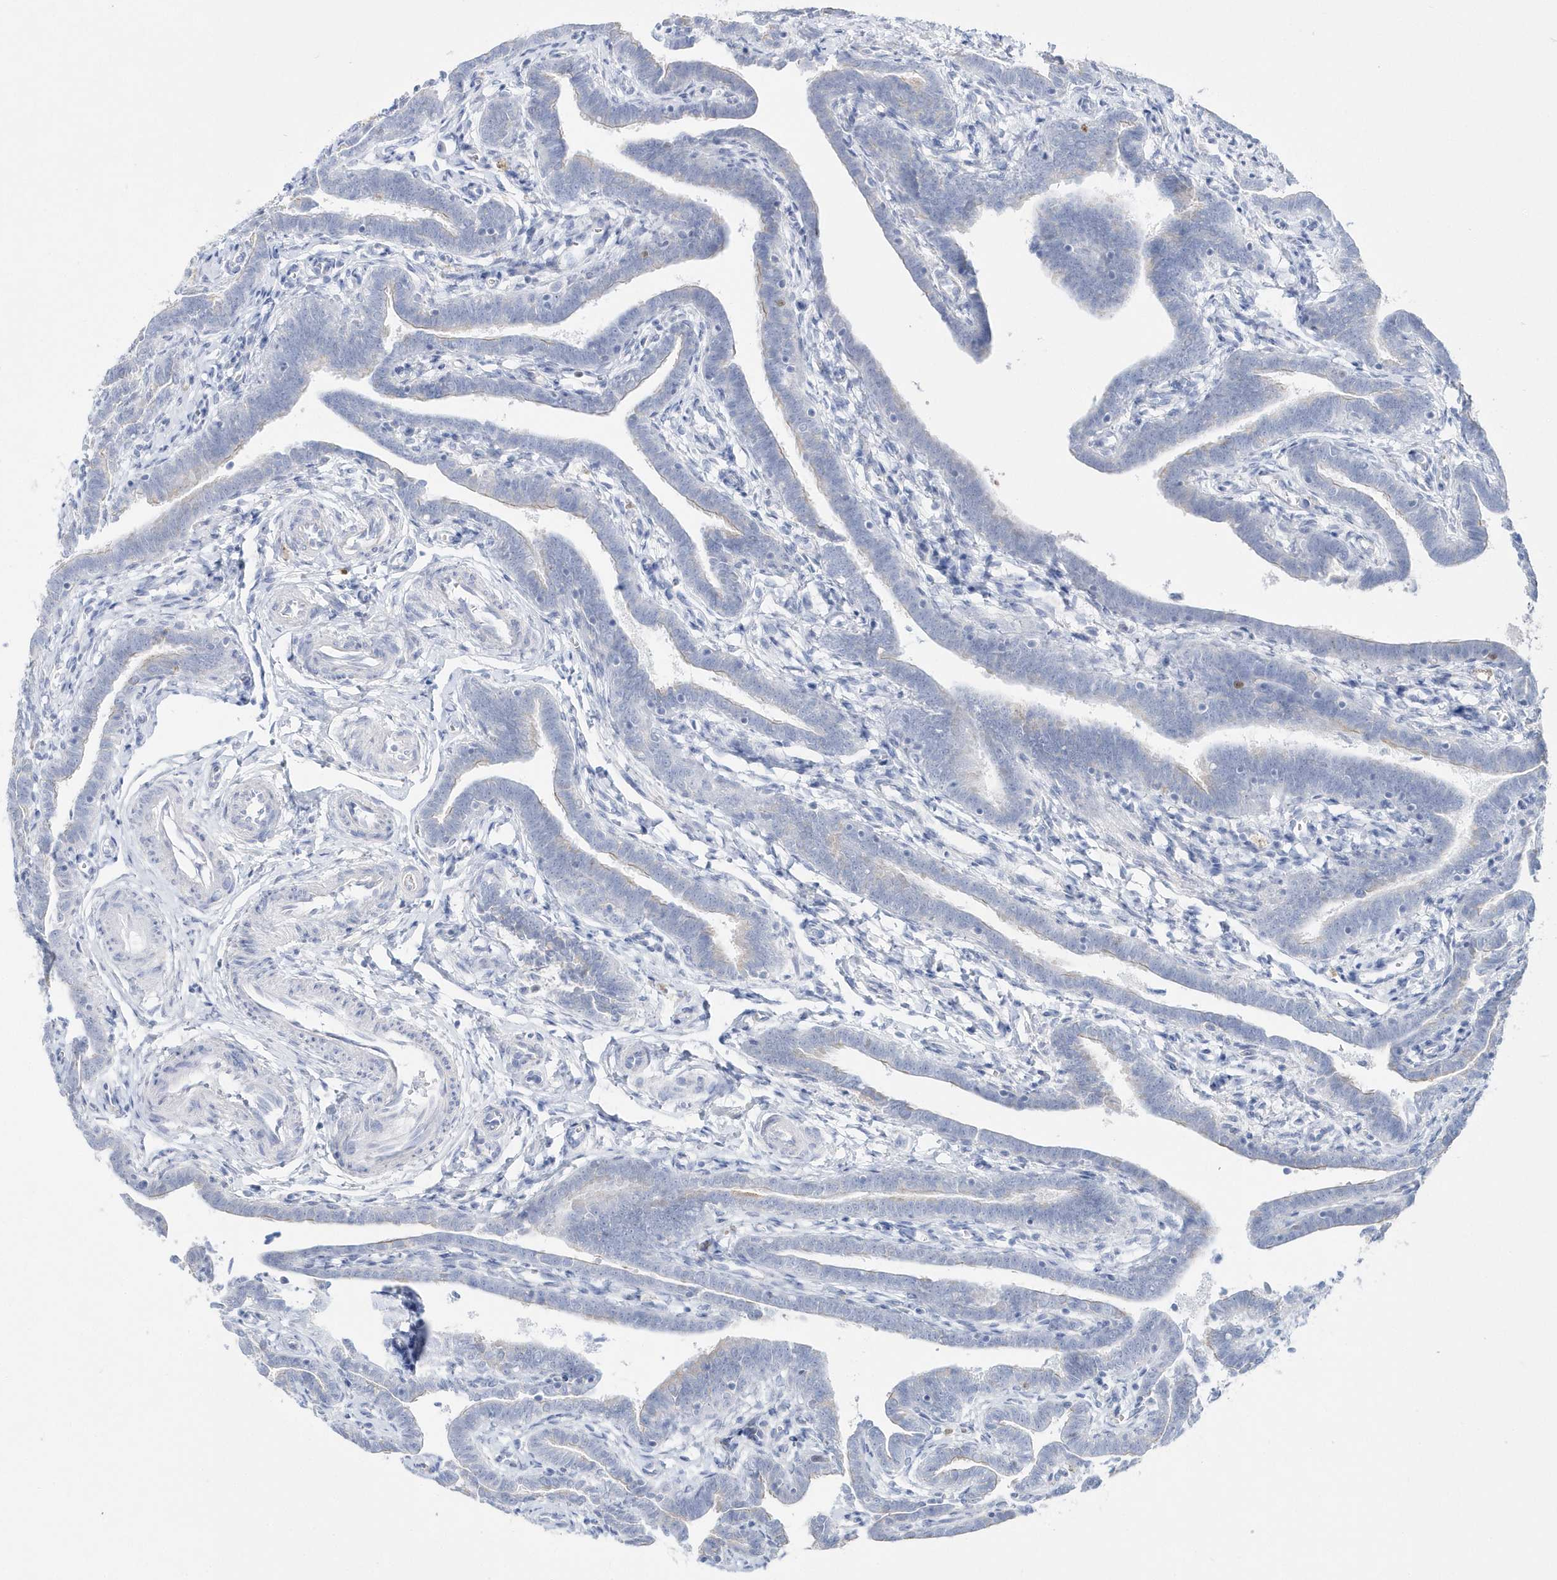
{"staining": {"intensity": "moderate", "quantity": "<25%", "location": "cytoplasmic/membranous,nuclear"}, "tissue": "fallopian tube", "cell_type": "Glandular cells", "image_type": "normal", "snomed": [{"axis": "morphology", "description": "Normal tissue, NOS"}, {"axis": "topography", "description": "Fallopian tube"}], "caption": "The image reveals immunohistochemical staining of normal fallopian tube. There is moderate cytoplasmic/membranous,nuclear expression is present in about <25% of glandular cells.", "gene": "TMCO6", "patient": {"sex": "female", "age": 36}}